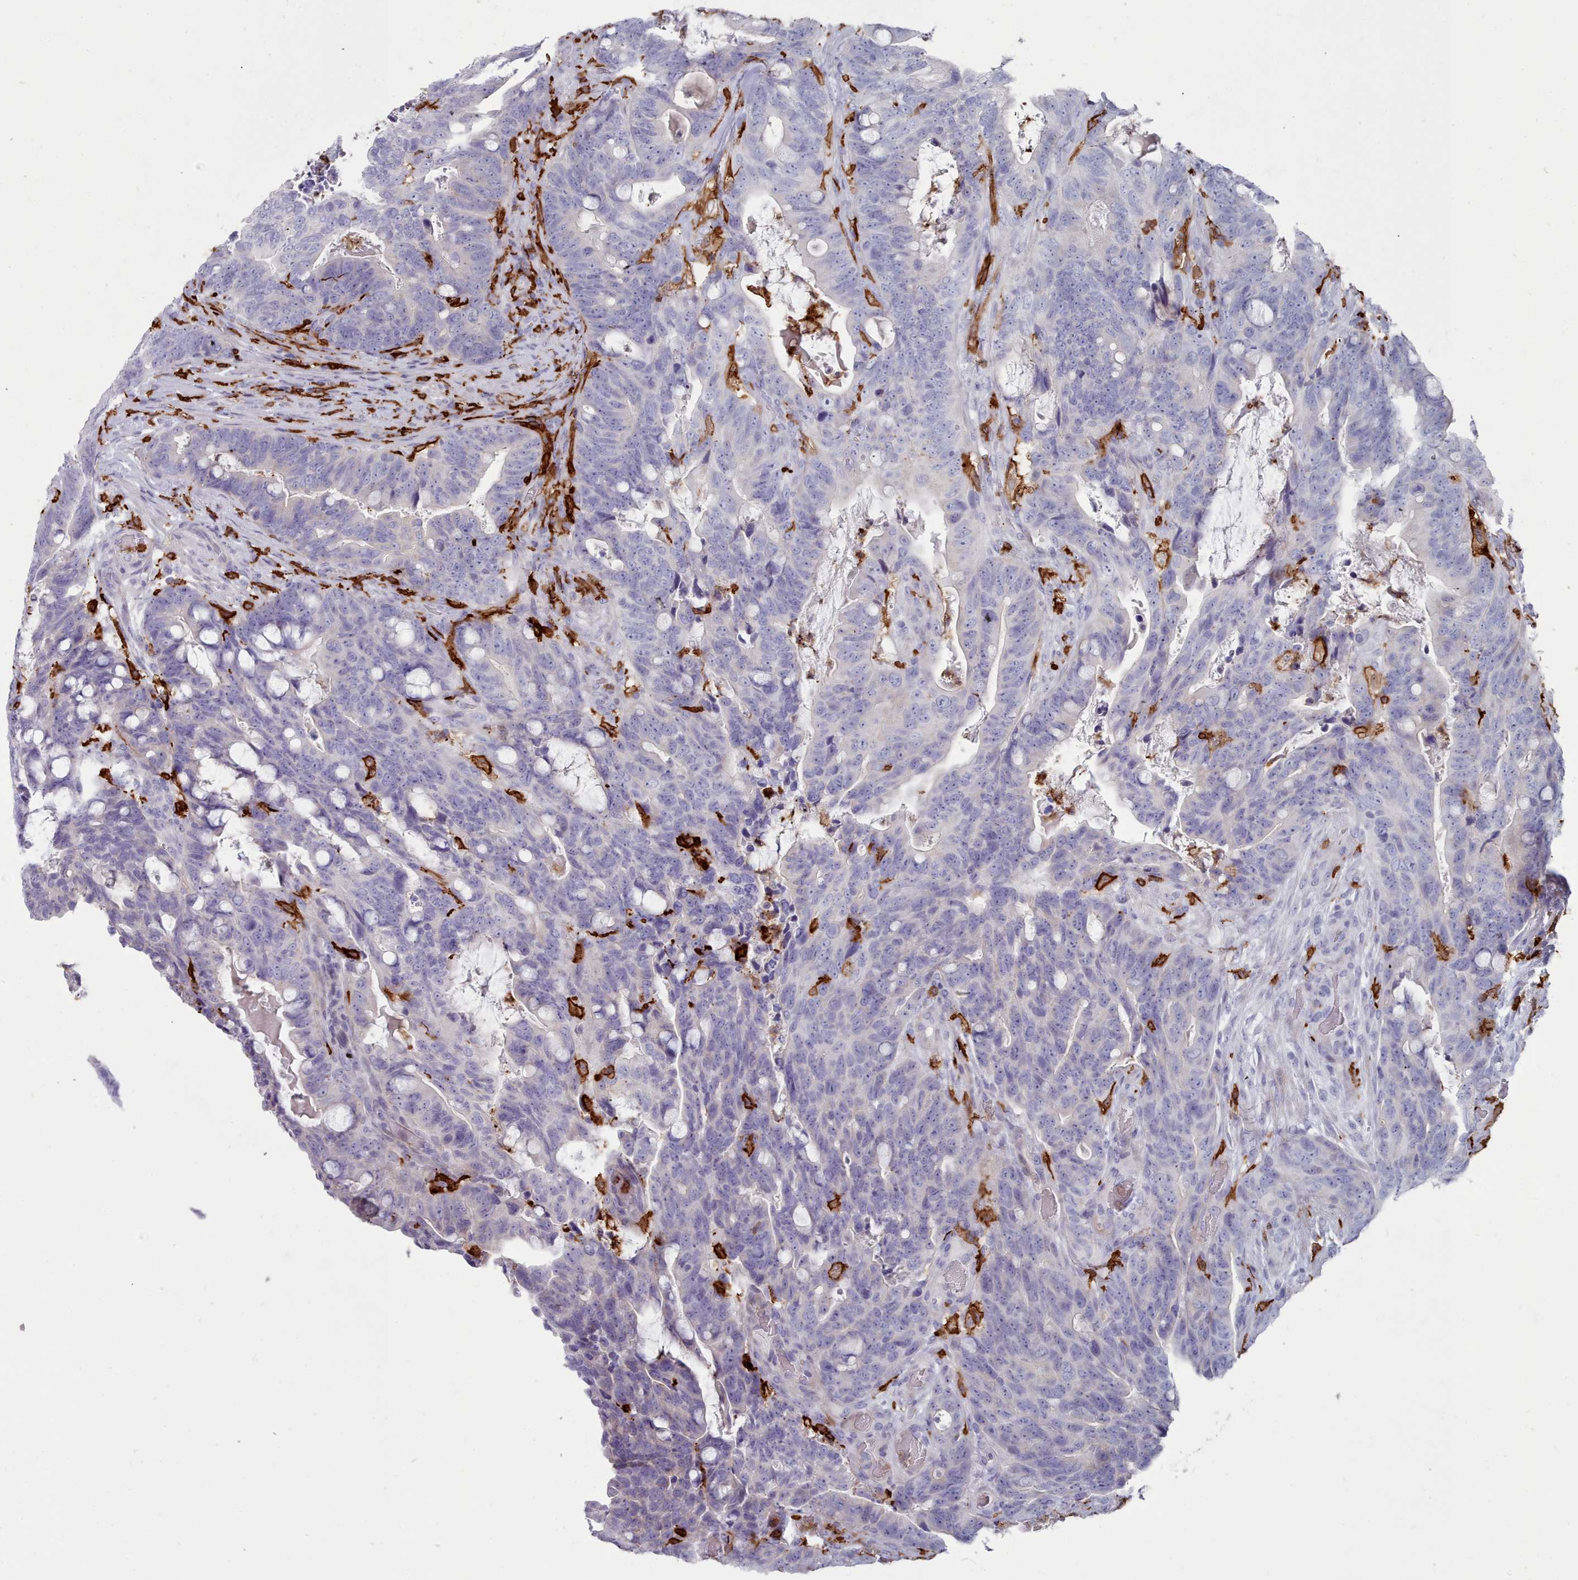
{"staining": {"intensity": "negative", "quantity": "none", "location": "none"}, "tissue": "colorectal cancer", "cell_type": "Tumor cells", "image_type": "cancer", "snomed": [{"axis": "morphology", "description": "Adenocarcinoma, NOS"}, {"axis": "topography", "description": "Colon"}], "caption": "There is no significant positivity in tumor cells of colorectal cancer.", "gene": "AIF1", "patient": {"sex": "female", "age": 82}}